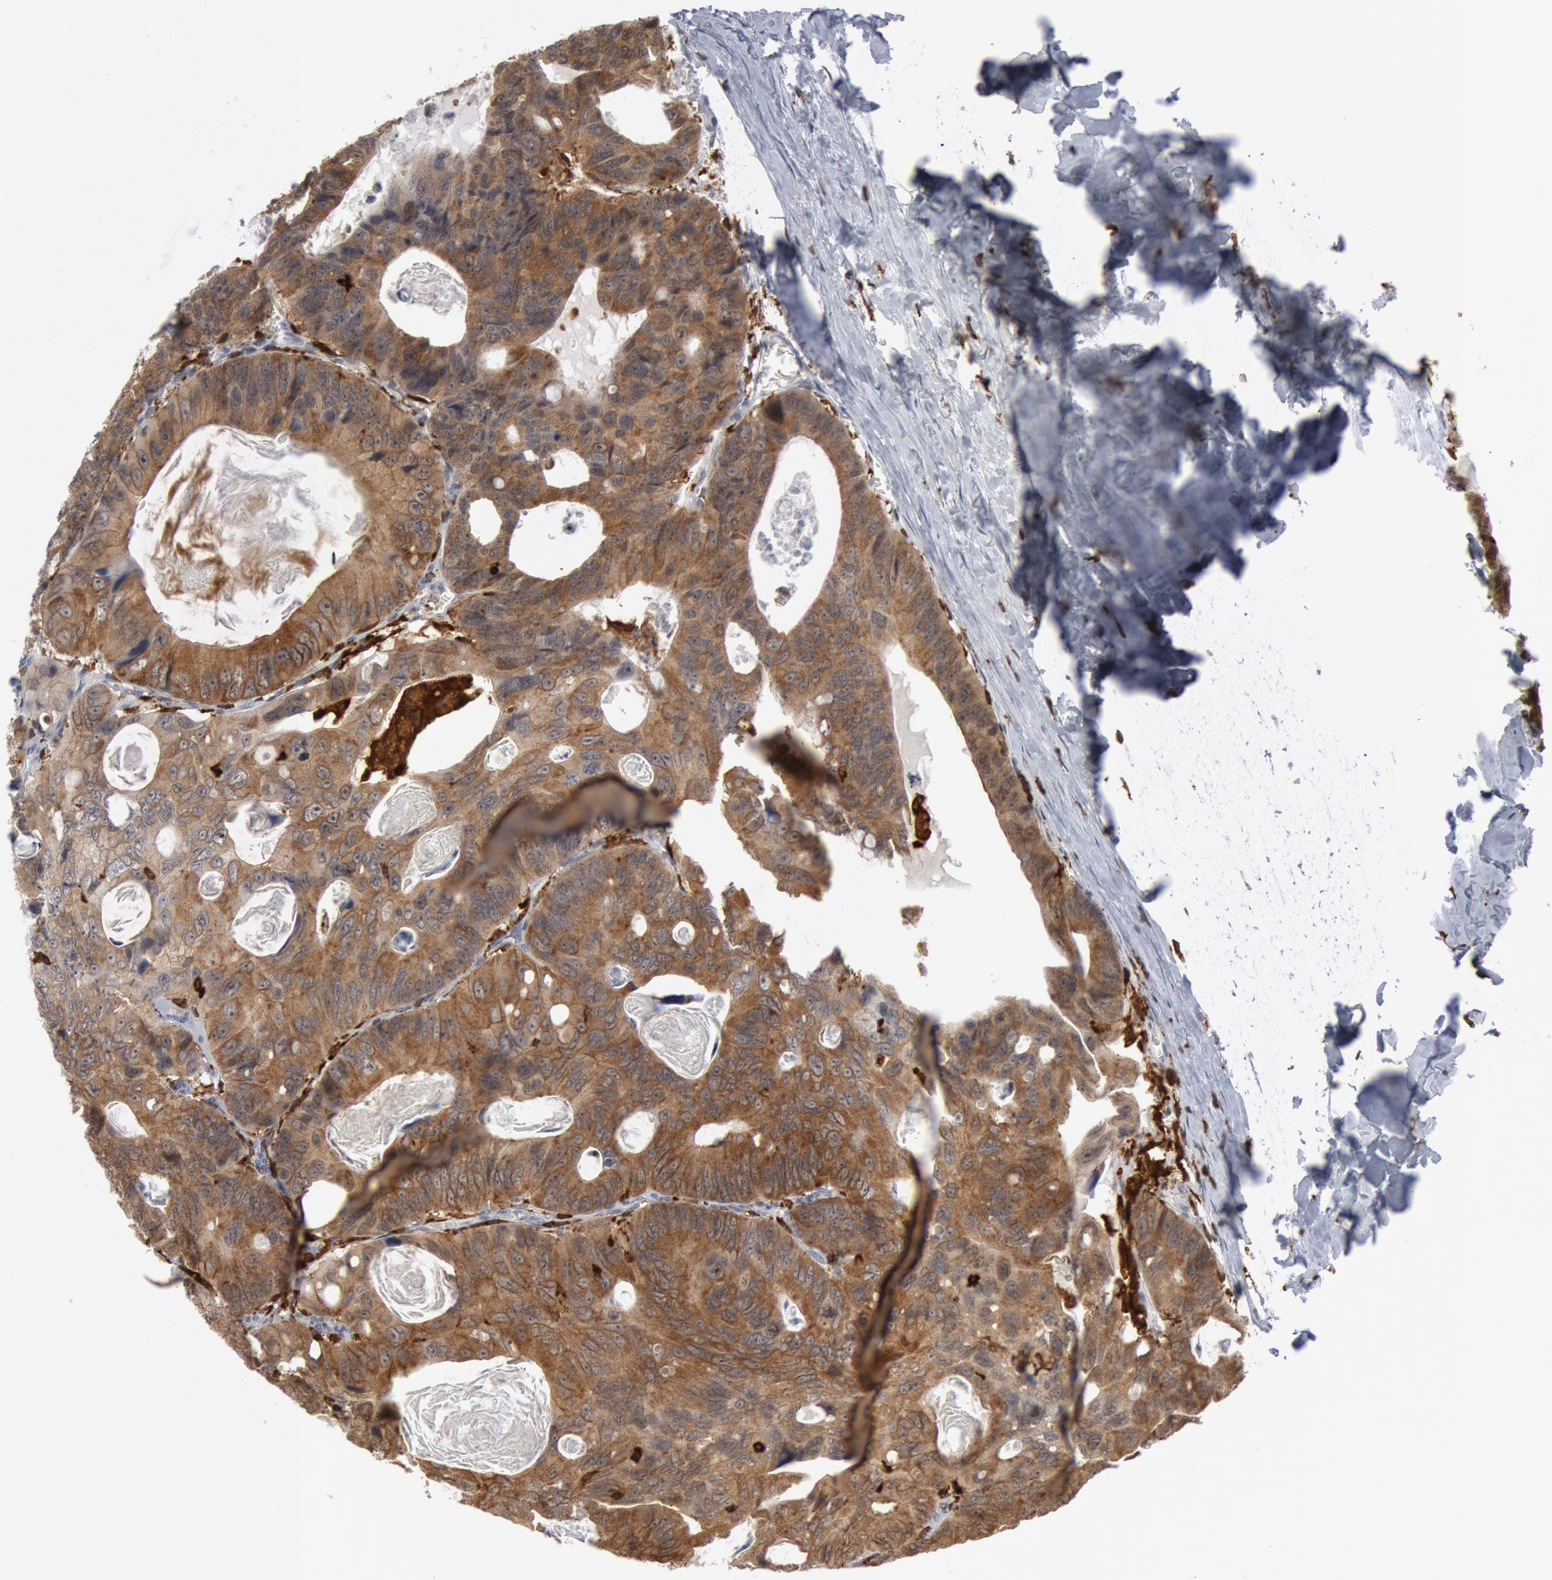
{"staining": {"intensity": "moderate", "quantity": ">75%", "location": "cytoplasmic/membranous,nuclear"}, "tissue": "colorectal cancer", "cell_type": "Tumor cells", "image_type": "cancer", "snomed": [{"axis": "morphology", "description": "Adenocarcinoma, NOS"}, {"axis": "topography", "description": "Colon"}], "caption": "Human colorectal cancer stained with a brown dye shows moderate cytoplasmic/membranous and nuclear positive positivity in about >75% of tumor cells.", "gene": "PTPN6", "patient": {"sex": "female", "age": 55}}